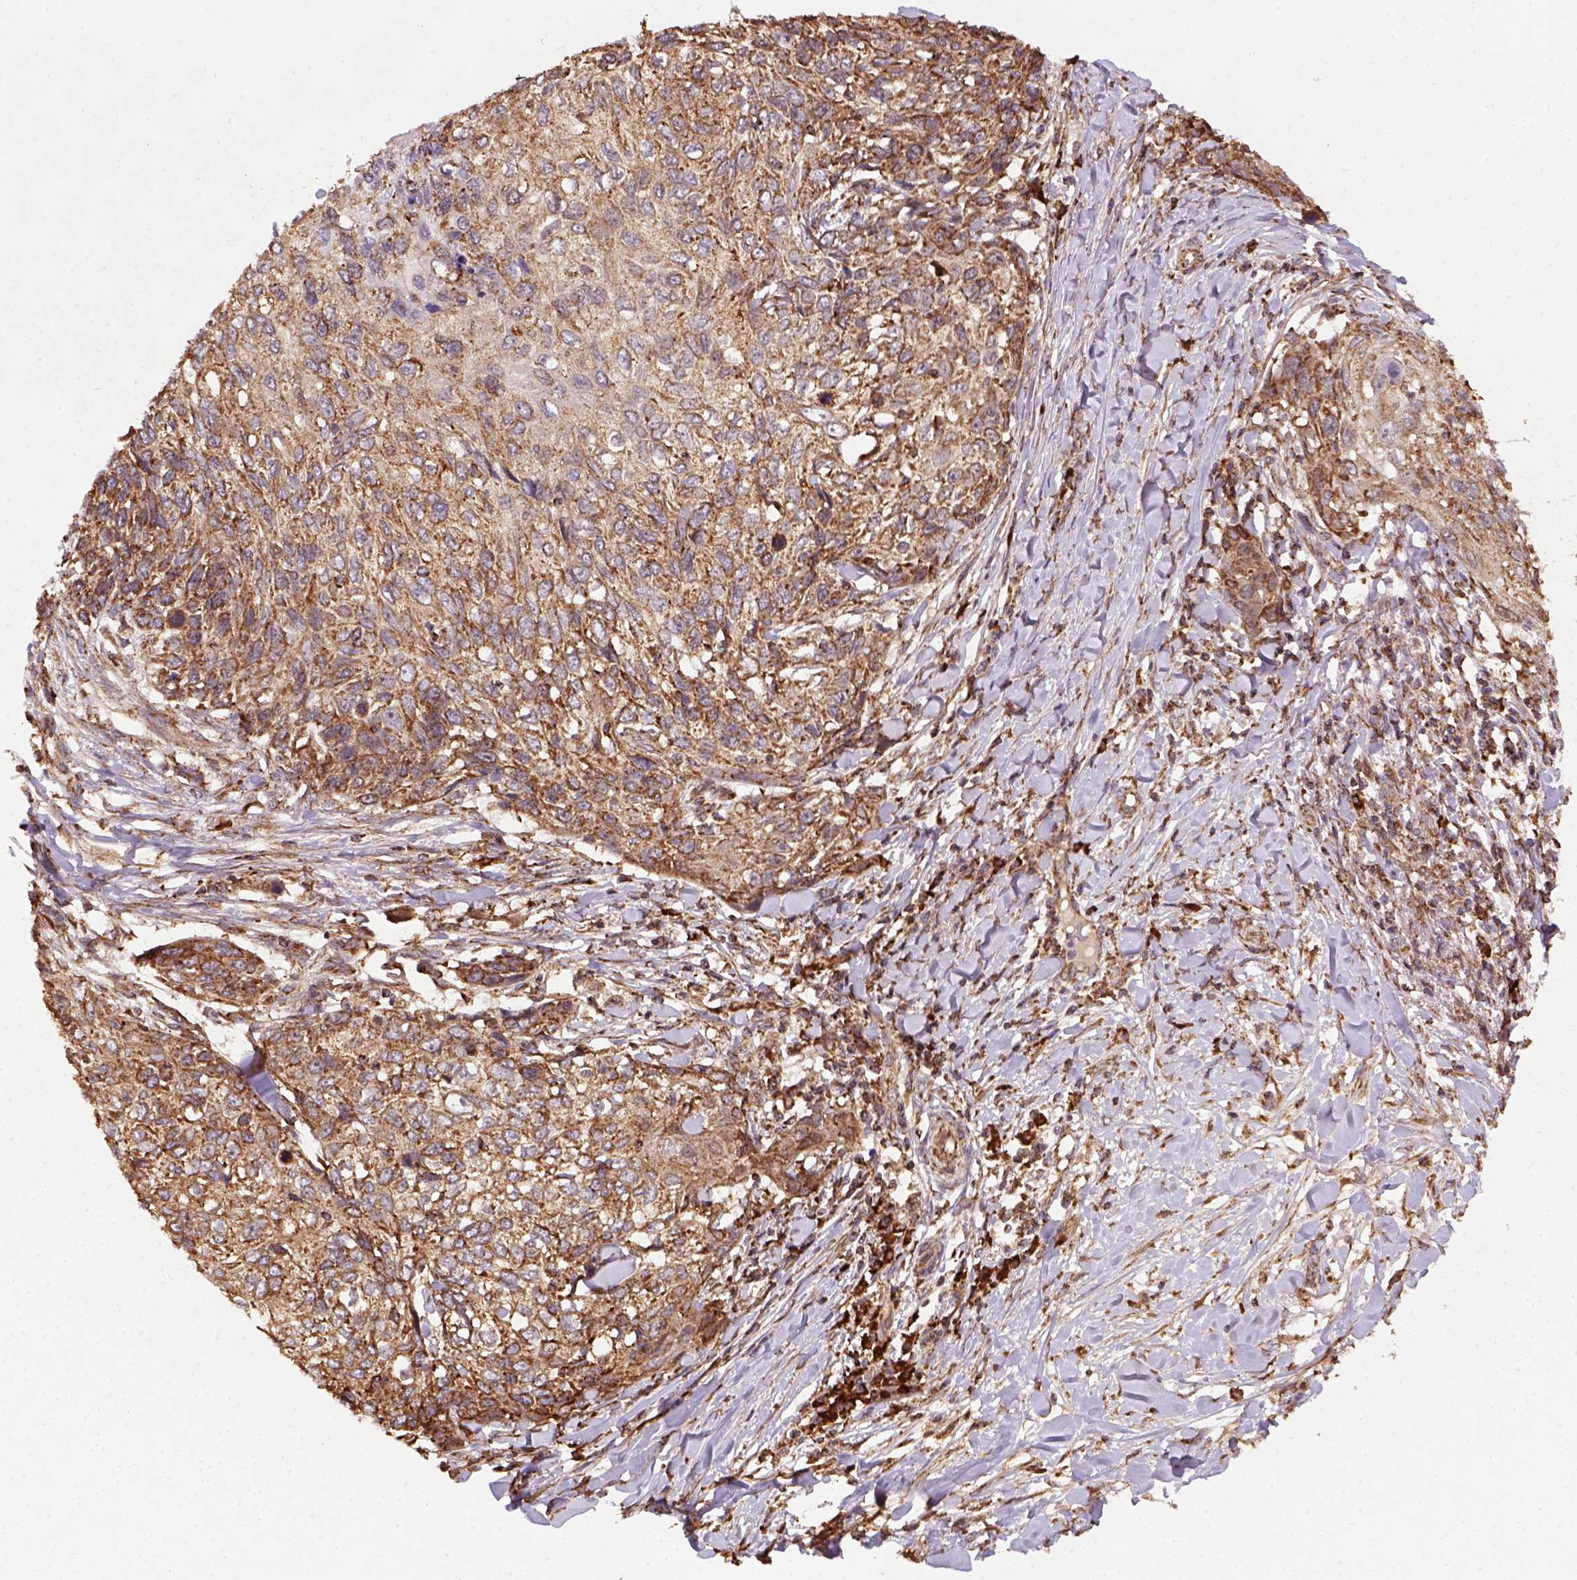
{"staining": {"intensity": "moderate", "quantity": ">75%", "location": "cytoplasmic/membranous"}, "tissue": "skin cancer", "cell_type": "Tumor cells", "image_type": "cancer", "snomed": [{"axis": "morphology", "description": "Squamous cell carcinoma, NOS"}, {"axis": "topography", "description": "Skin"}], "caption": "Protein staining demonstrates moderate cytoplasmic/membranous positivity in about >75% of tumor cells in skin squamous cell carcinoma.", "gene": "MAPK8IP3", "patient": {"sex": "male", "age": 92}}